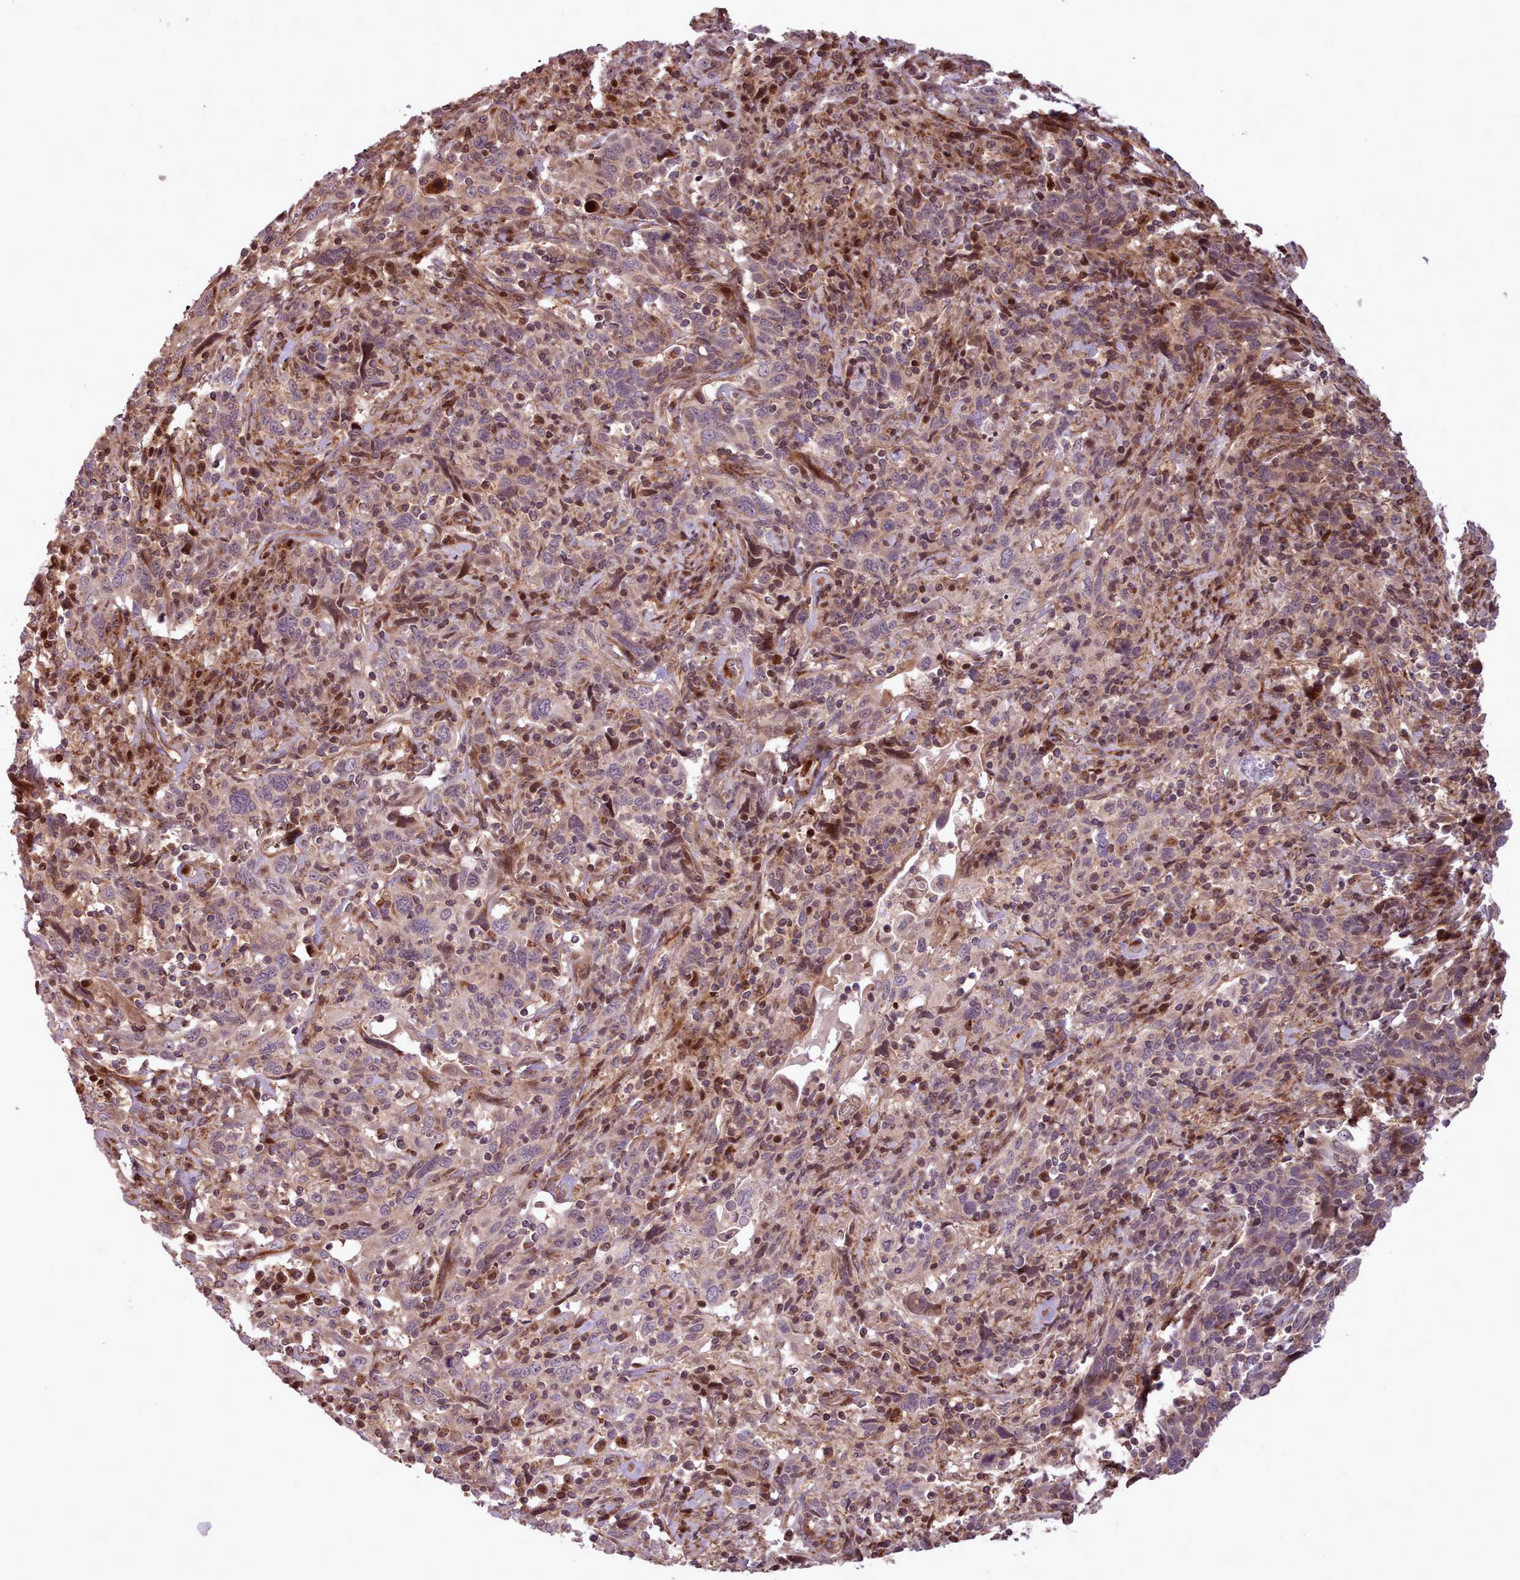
{"staining": {"intensity": "negative", "quantity": "none", "location": "none"}, "tissue": "cervical cancer", "cell_type": "Tumor cells", "image_type": "cancer", "snomed": [{"axis": "morphology", "description": "Squamous cell carcinoma, NOS"}, {"axis": "topography", "description": "Cervix"}], "caption": "Cervical cancer was stained to show a protein in brown. There is no significant positivity in tumor cells.", "gene": "NLRP7", "patient": {"sex": "female", "age": 46}}